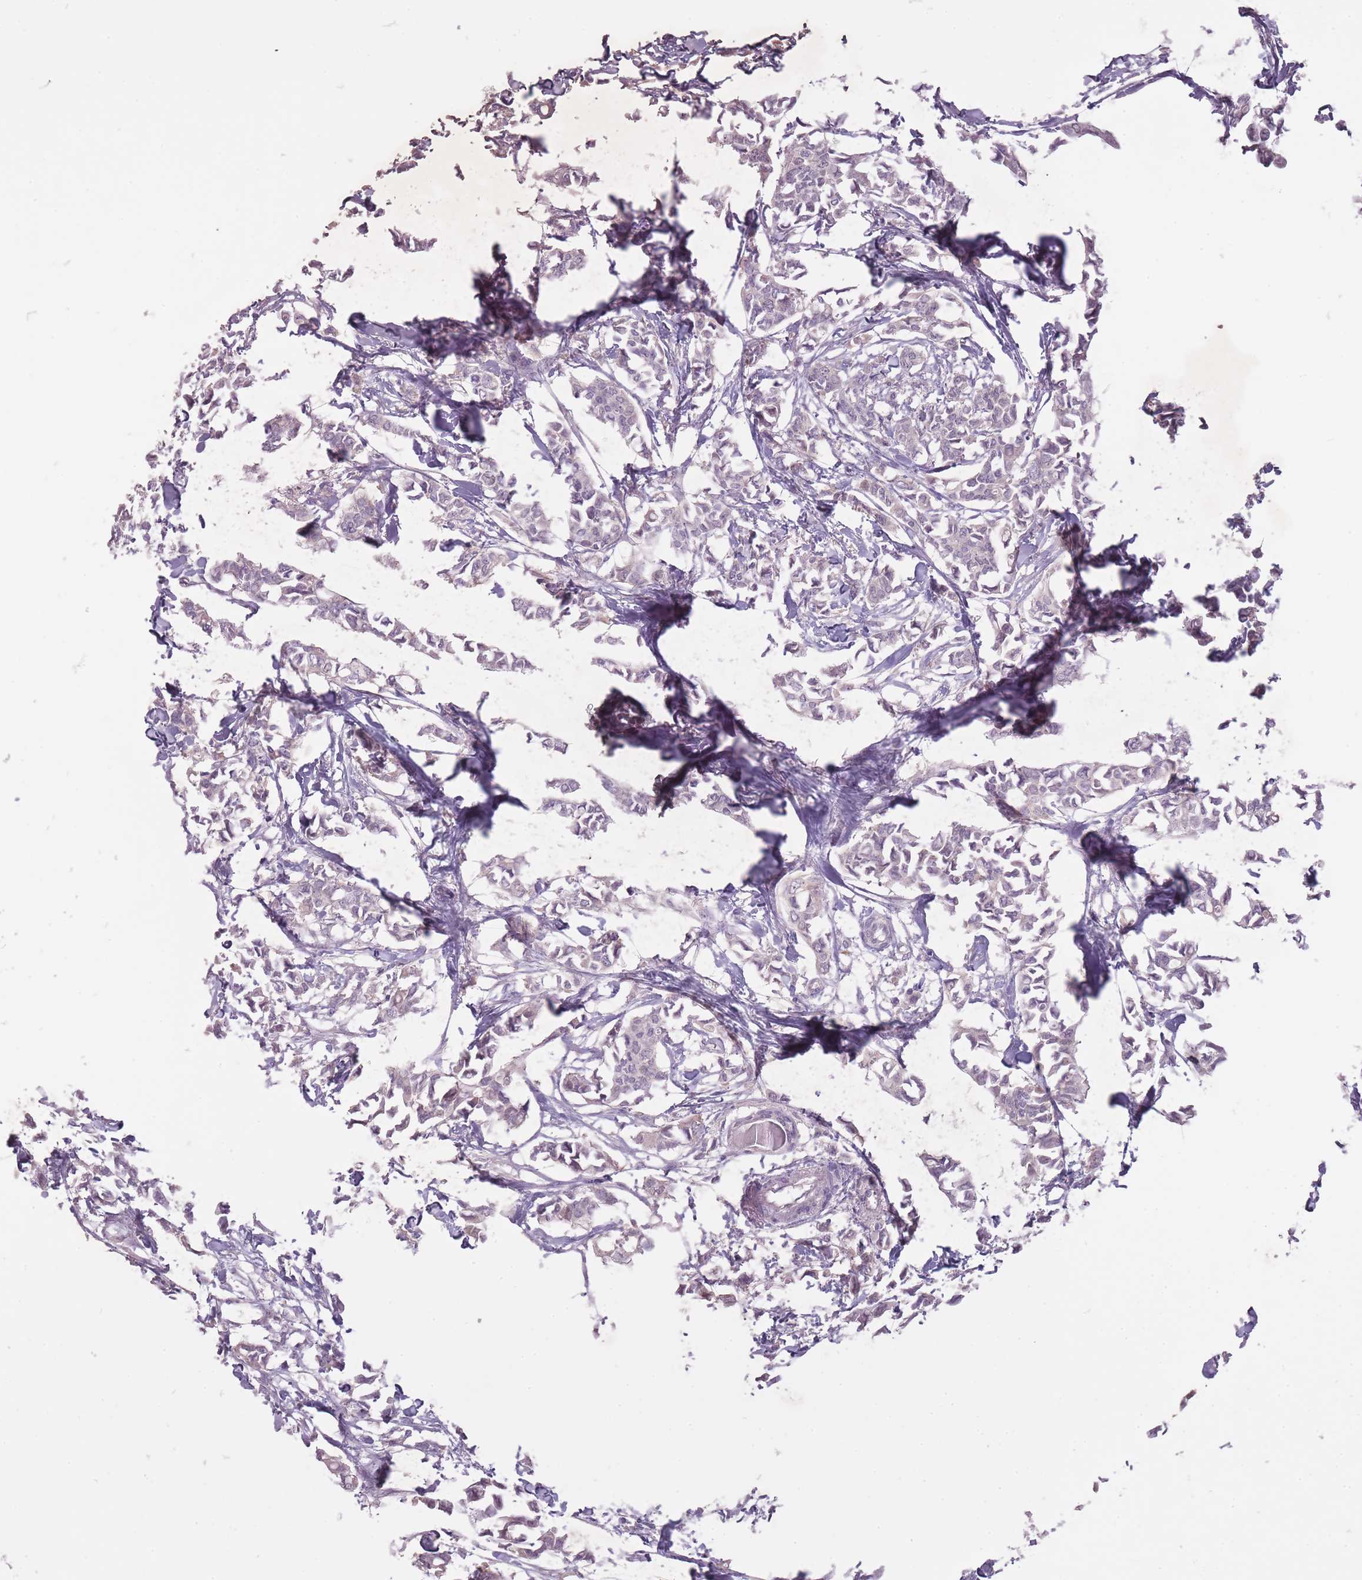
{"staining": {"intensity": "negative", "quantity": "none", "location": "none"}, "tissue": "breast cancer", "cell_type": "Tumor cells", "image_type": "cancer", "snomed": [{"axis": "morphology", "description": "Duct carcinoma"}, {"axis": "topography", "description": "Breast"}], "caption": "Protein analysis of breast invasive ductal carcinoma demonstrates no significant positivity in tumor cells.", "gene": "FAM43B", "patient": {"sex": "female", "age": 41}}